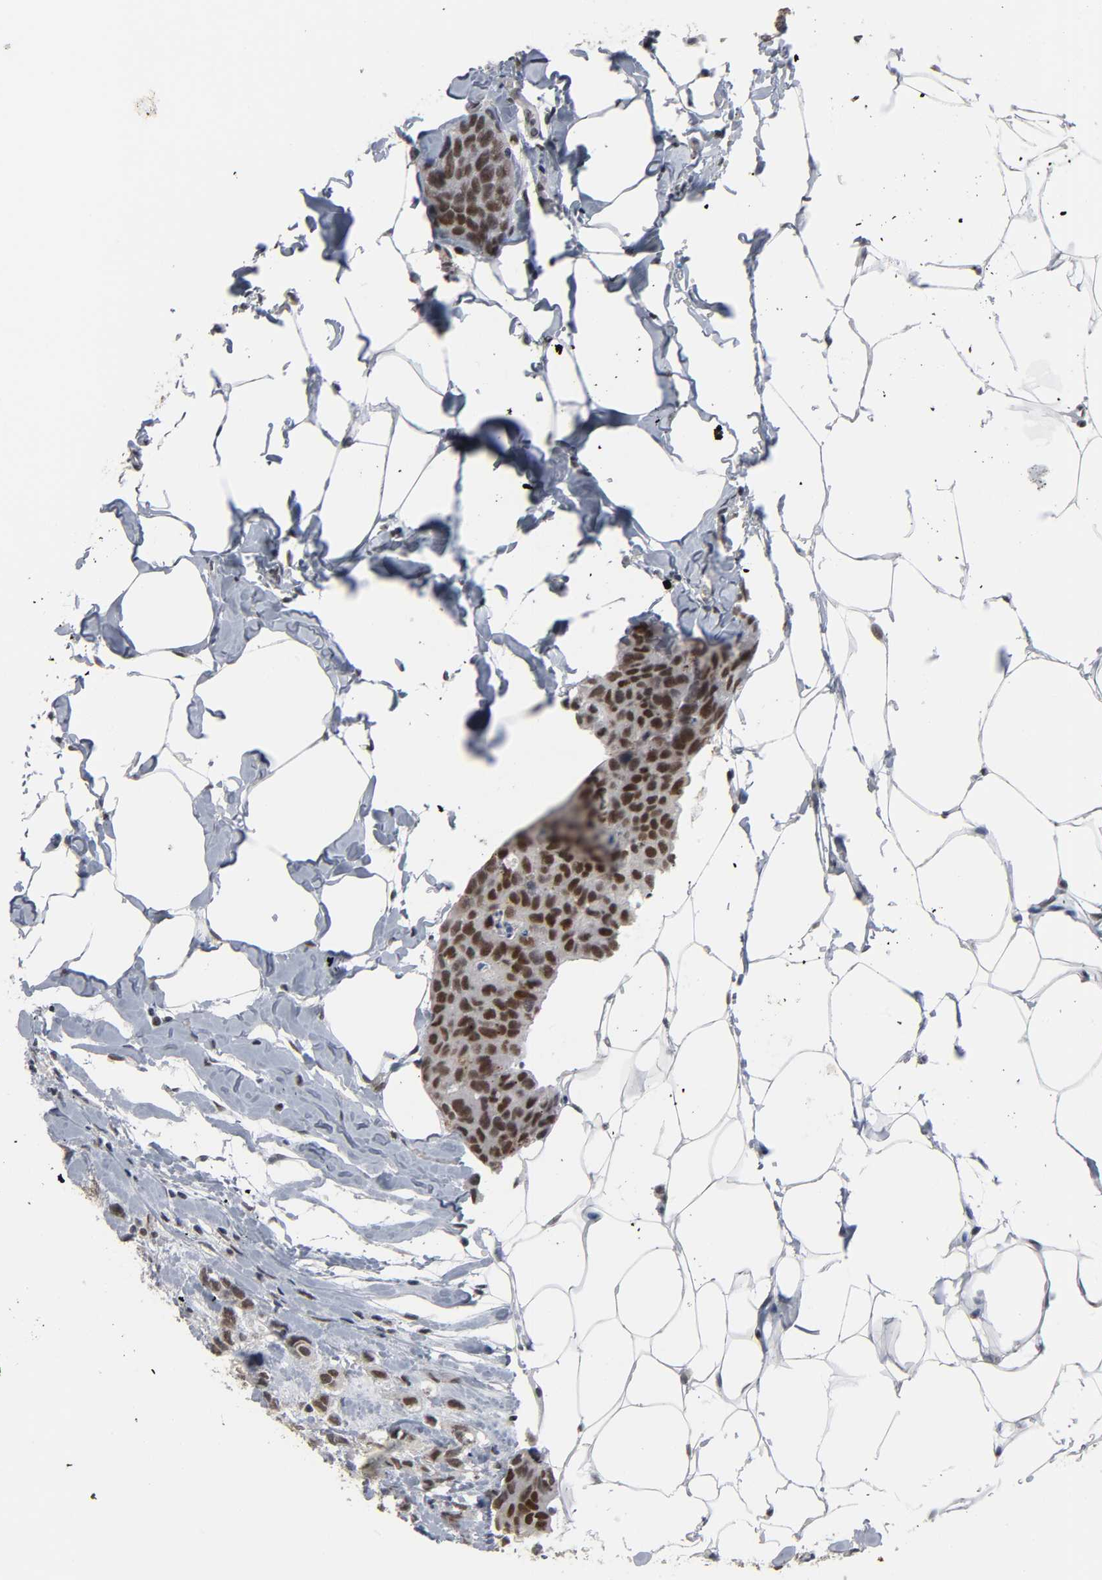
{"staining": {"intensity": "strong", "quantity": ">75%", "location": "nuclear"}, "tissue": "breast cancer", "cell_type": "Tumor cells", "image_type": "cancer", "snomed": [{"axis": "morphology", "description": "Normal tissue, NOS"}, {"axis": "morphology", "description": "Duct carcinoma"}, {"axis": "topography", "description": "Breast"}], "caption": "DAB immunohistochemical staining of breast invasive ductal carcinoma displays strong nuclear protein staining in approximately >75% of tumor cells.", "gene": "TRIM33", "patient": {"sex": "female", "age": 50}}